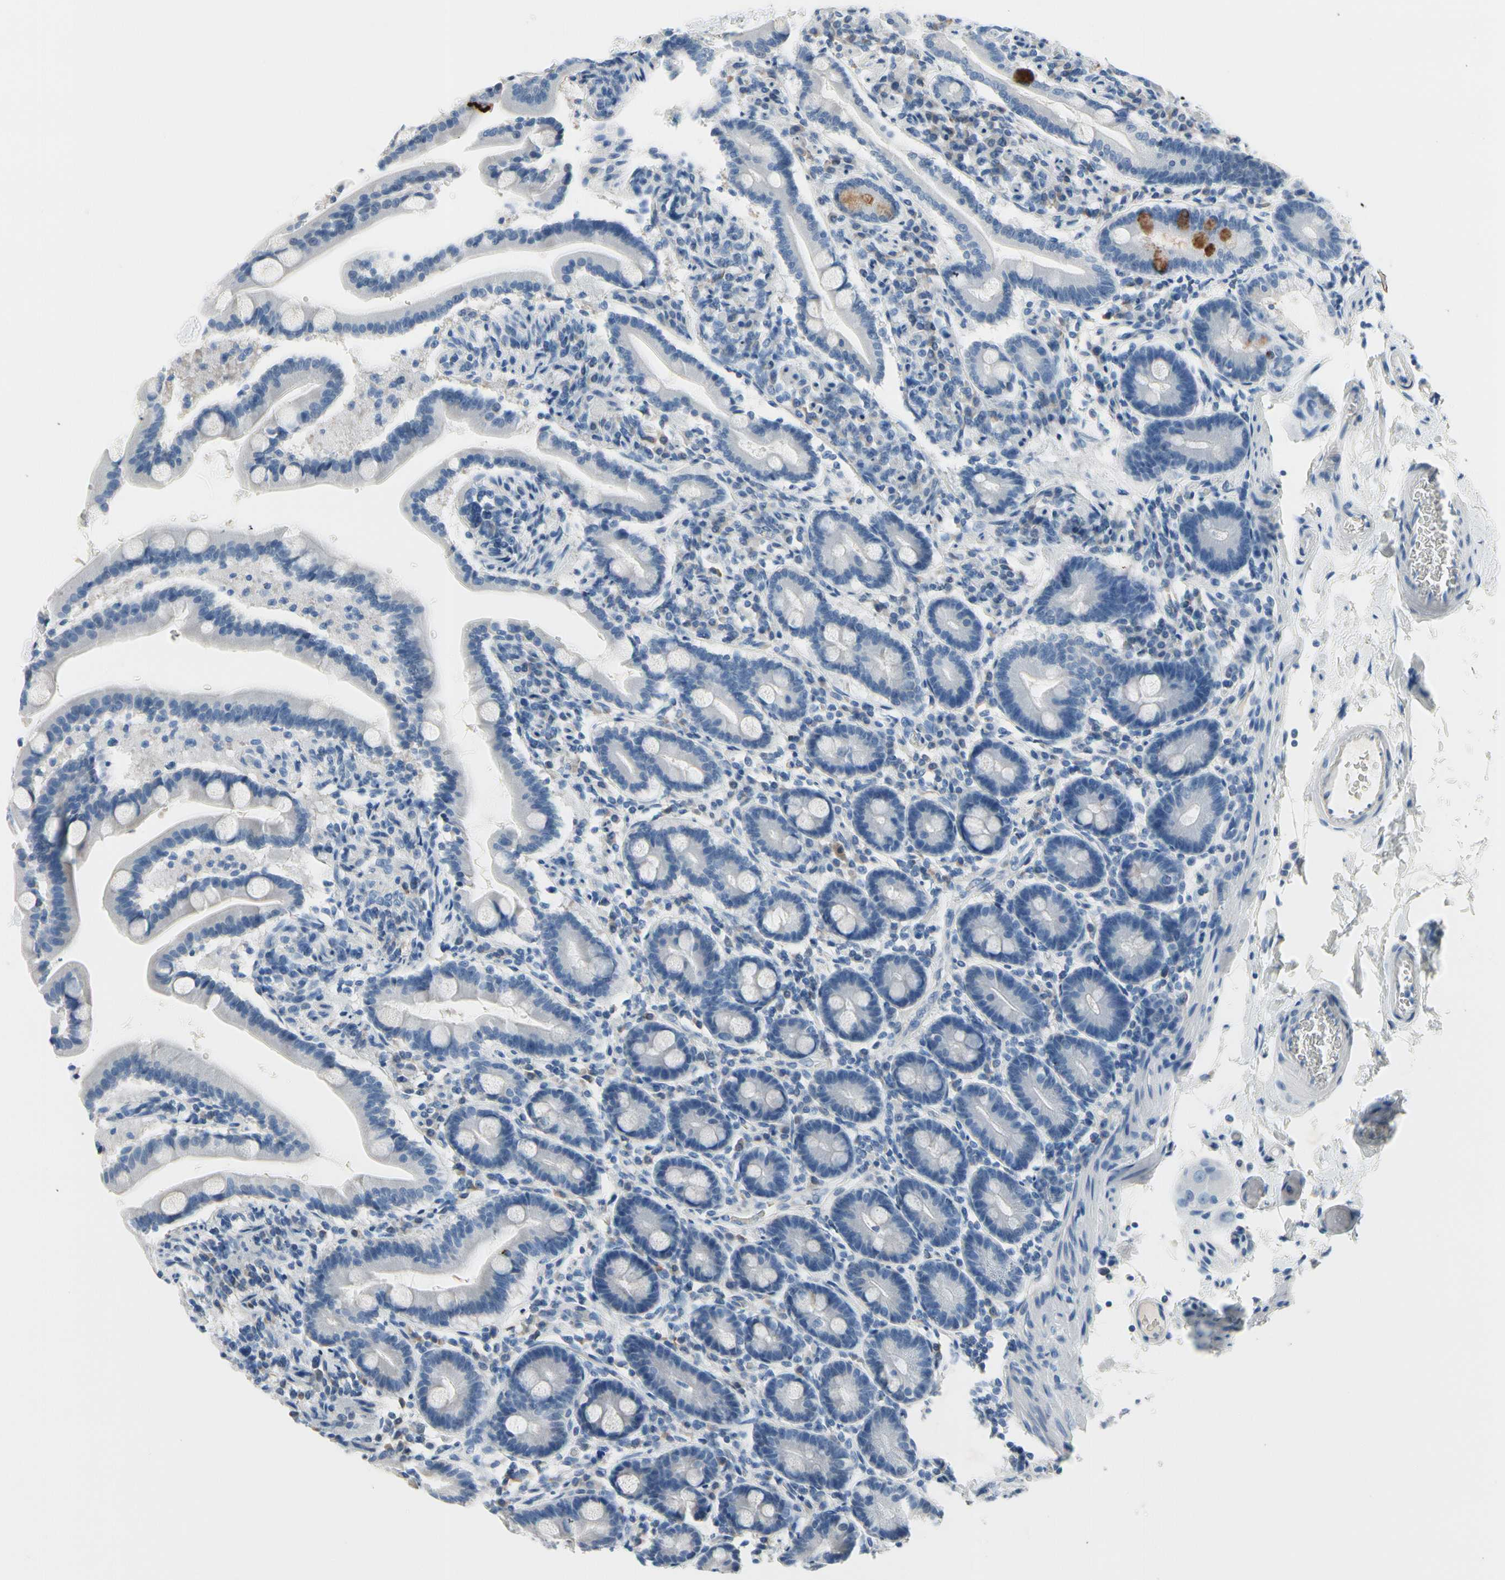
{"staining": {"intensity": "moderate", "quantity": "<25%", "location": "cytoplasmic/membranous"}, "tissue": "duodenum", "cell_type": "Glandular cells", "image_type": "normal", "snomed": [{"axis": "morphology", "description": "Normal tissue, NOS"}, {"axis": "topography", "description": "Duodenum"}], "caption": "This is an image of immunohistochemistry (IHC) staining of normal duodenum, which shows moderate positivity in the cytoplasmic/membranous of glandular cells.", "gene": "MUC5B", "patient": {"sex": "male", "age": 54}}